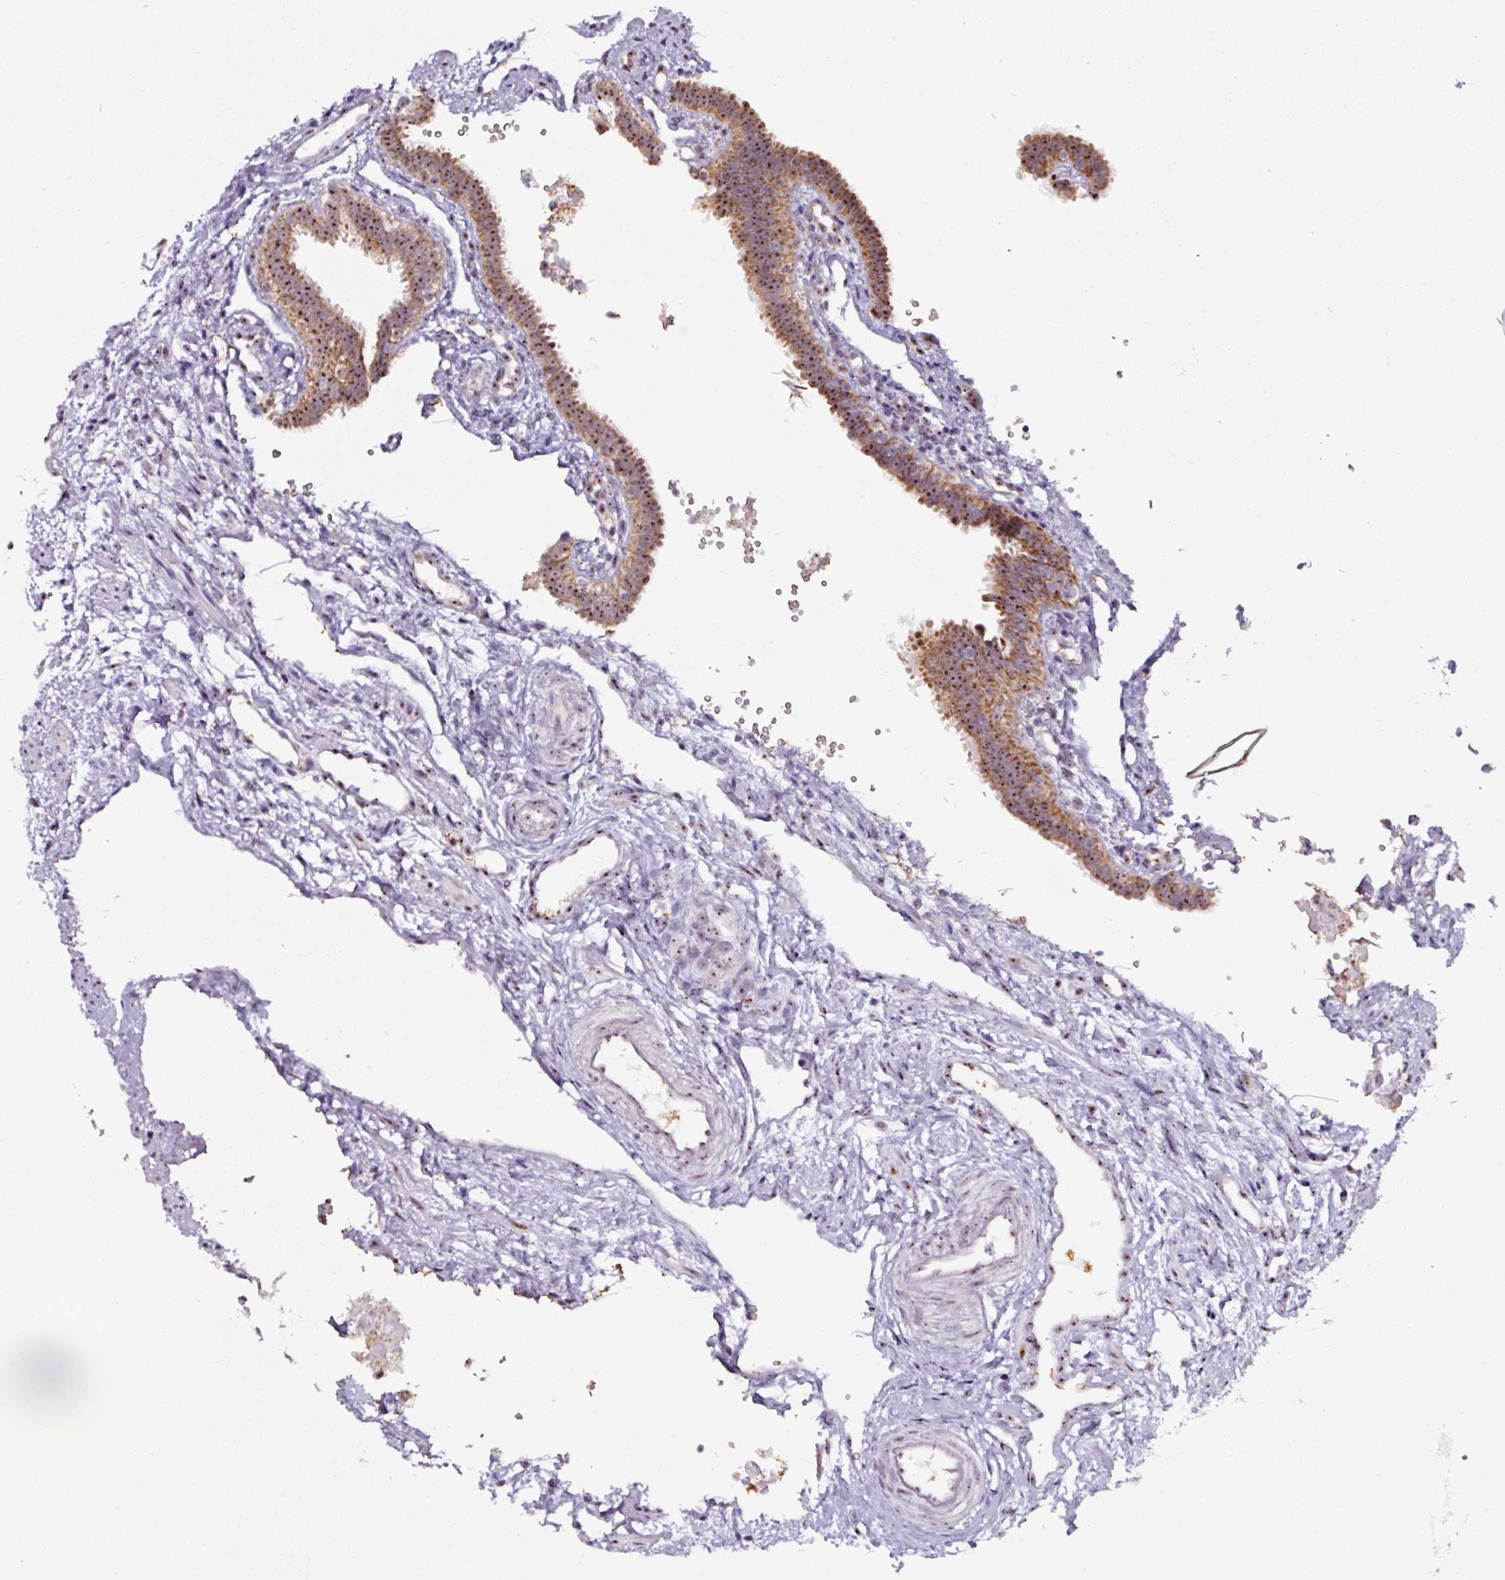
{"staining": {"intensity": "moderate", "quantity": "25%-75%", "location": "cytoplasmic/membranous,nuclear"}, "tissue": "fallopian tube", "cell_type": "Glandular cells", "image_type": "normal", "snomed": [{"axis": "morphology", "description": "Normal tissue, NOS"}, {"axis": "topography", "description": "Fallopian tube"}], "caption": "A high-resolution histopathology image shows immunohistochemistry (IHC) staining of normal fallopian tube, which shows moderate cytoplasmic/membranous,nuclear positivity in approximately 25%-75% of glandular cells. (Stains: DAB in brown, nuclei in blue, Microscopy: brightfield microscopy at high magnification).", "gene": "NACC2", "patient": {"sex": "female", "age": 37}}